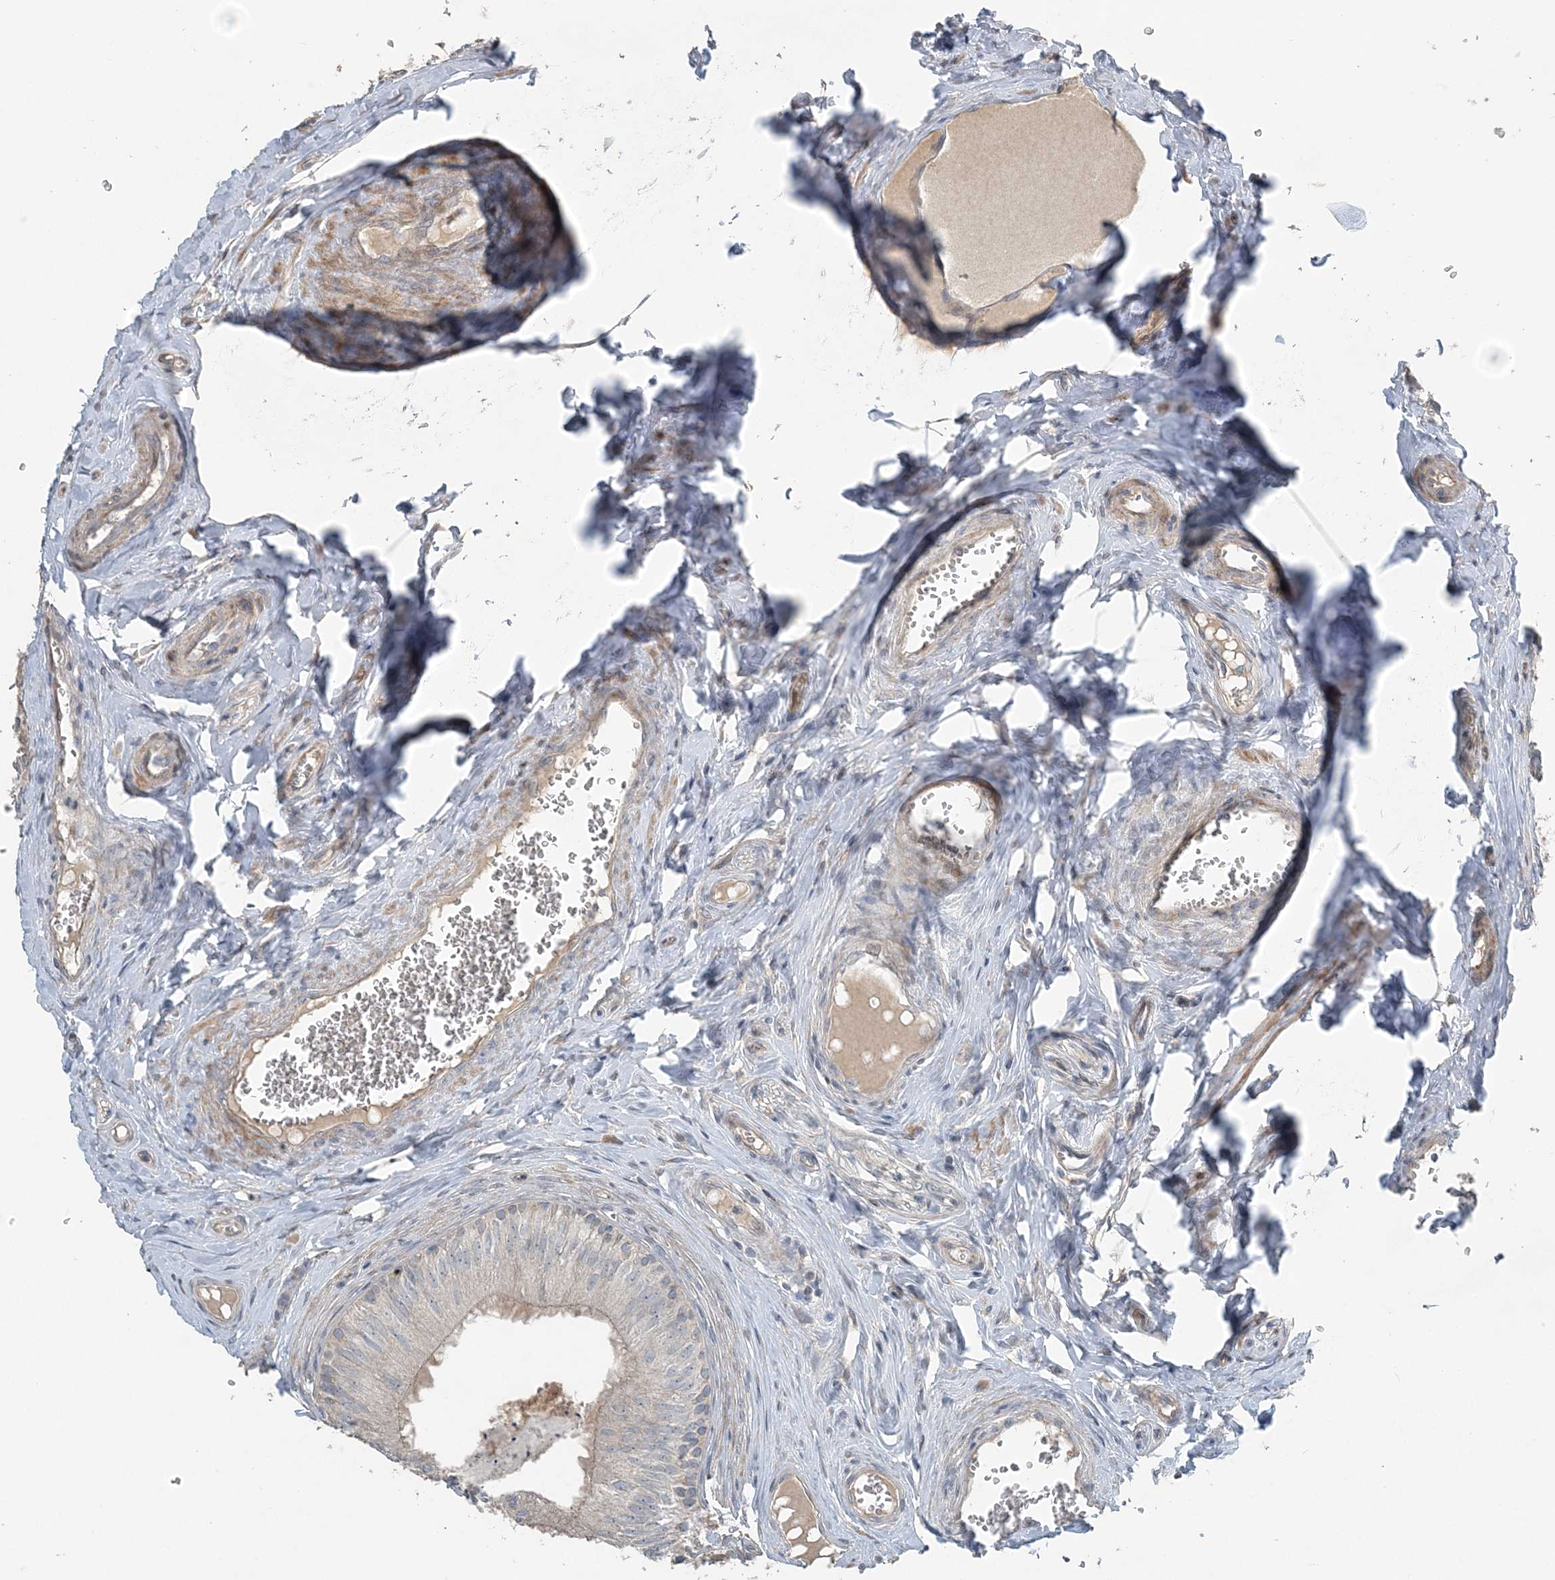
{"staining": {"intensity": "negative", "quantity": "none", "location": "none"}, "tissue": "epididymis", "cell_type": "Glandular cells", "image_type": "normal", "snomed": [{"axis": "morphology", "description": "Normal tissue, NOS"}, {"axis": "topography", "description": "Epididymis"}], "caption": "IHC of unremarkable epididymis shows no staining in glandular cells.", "gene": "SLC4A10", "patient": {"sex": "male", "age": 46}}